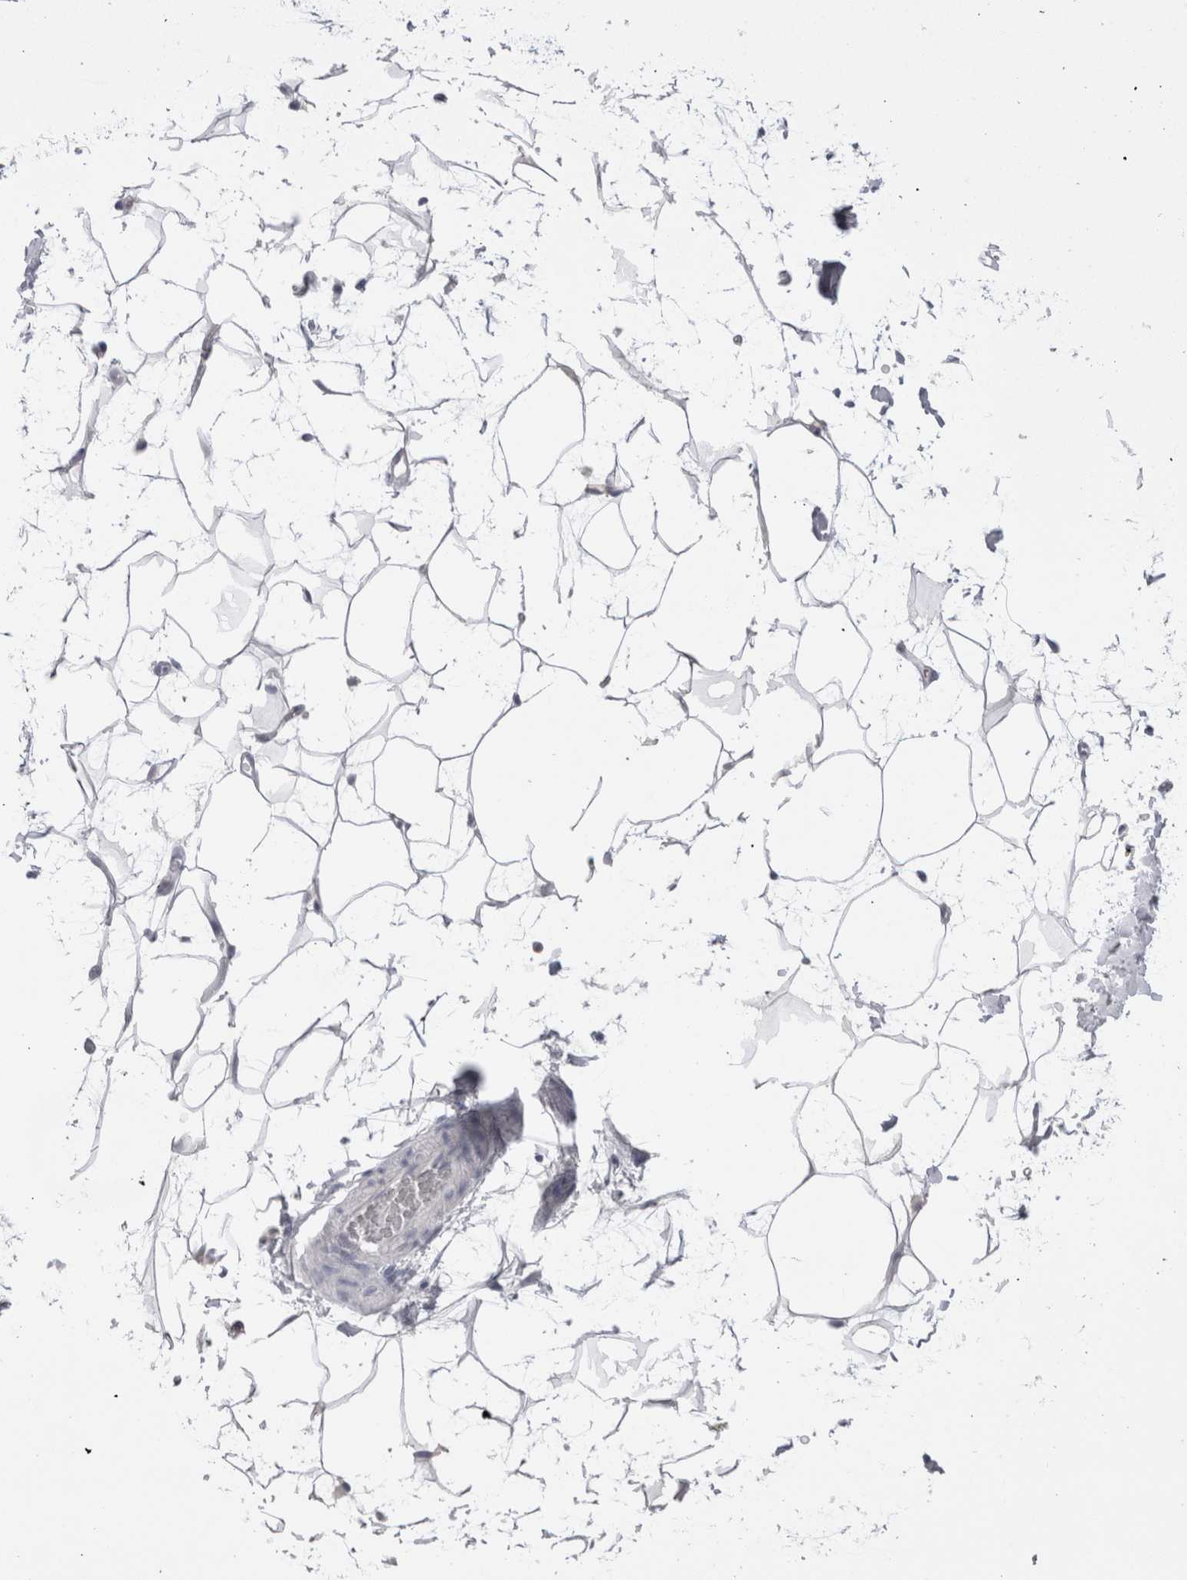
{"staining": {"intensity": "negative", "quantity": "none", "location": "none"}, "tissue": "adipose tissue", "cell_type": "Adipocytes", "image_type": "normal", "snomed": [{"axis": "morphology", "description": "Normal tissue, NOS"}, {"axis": "topography", "description": "Soft tissue"}], "caption": "This is an immunohistochemistry histopathology image of normal adipose tissue. There is no expression in adipocytes.", "gene": "SUCNR1", "patient": {"sex": "male", "age": 72}}